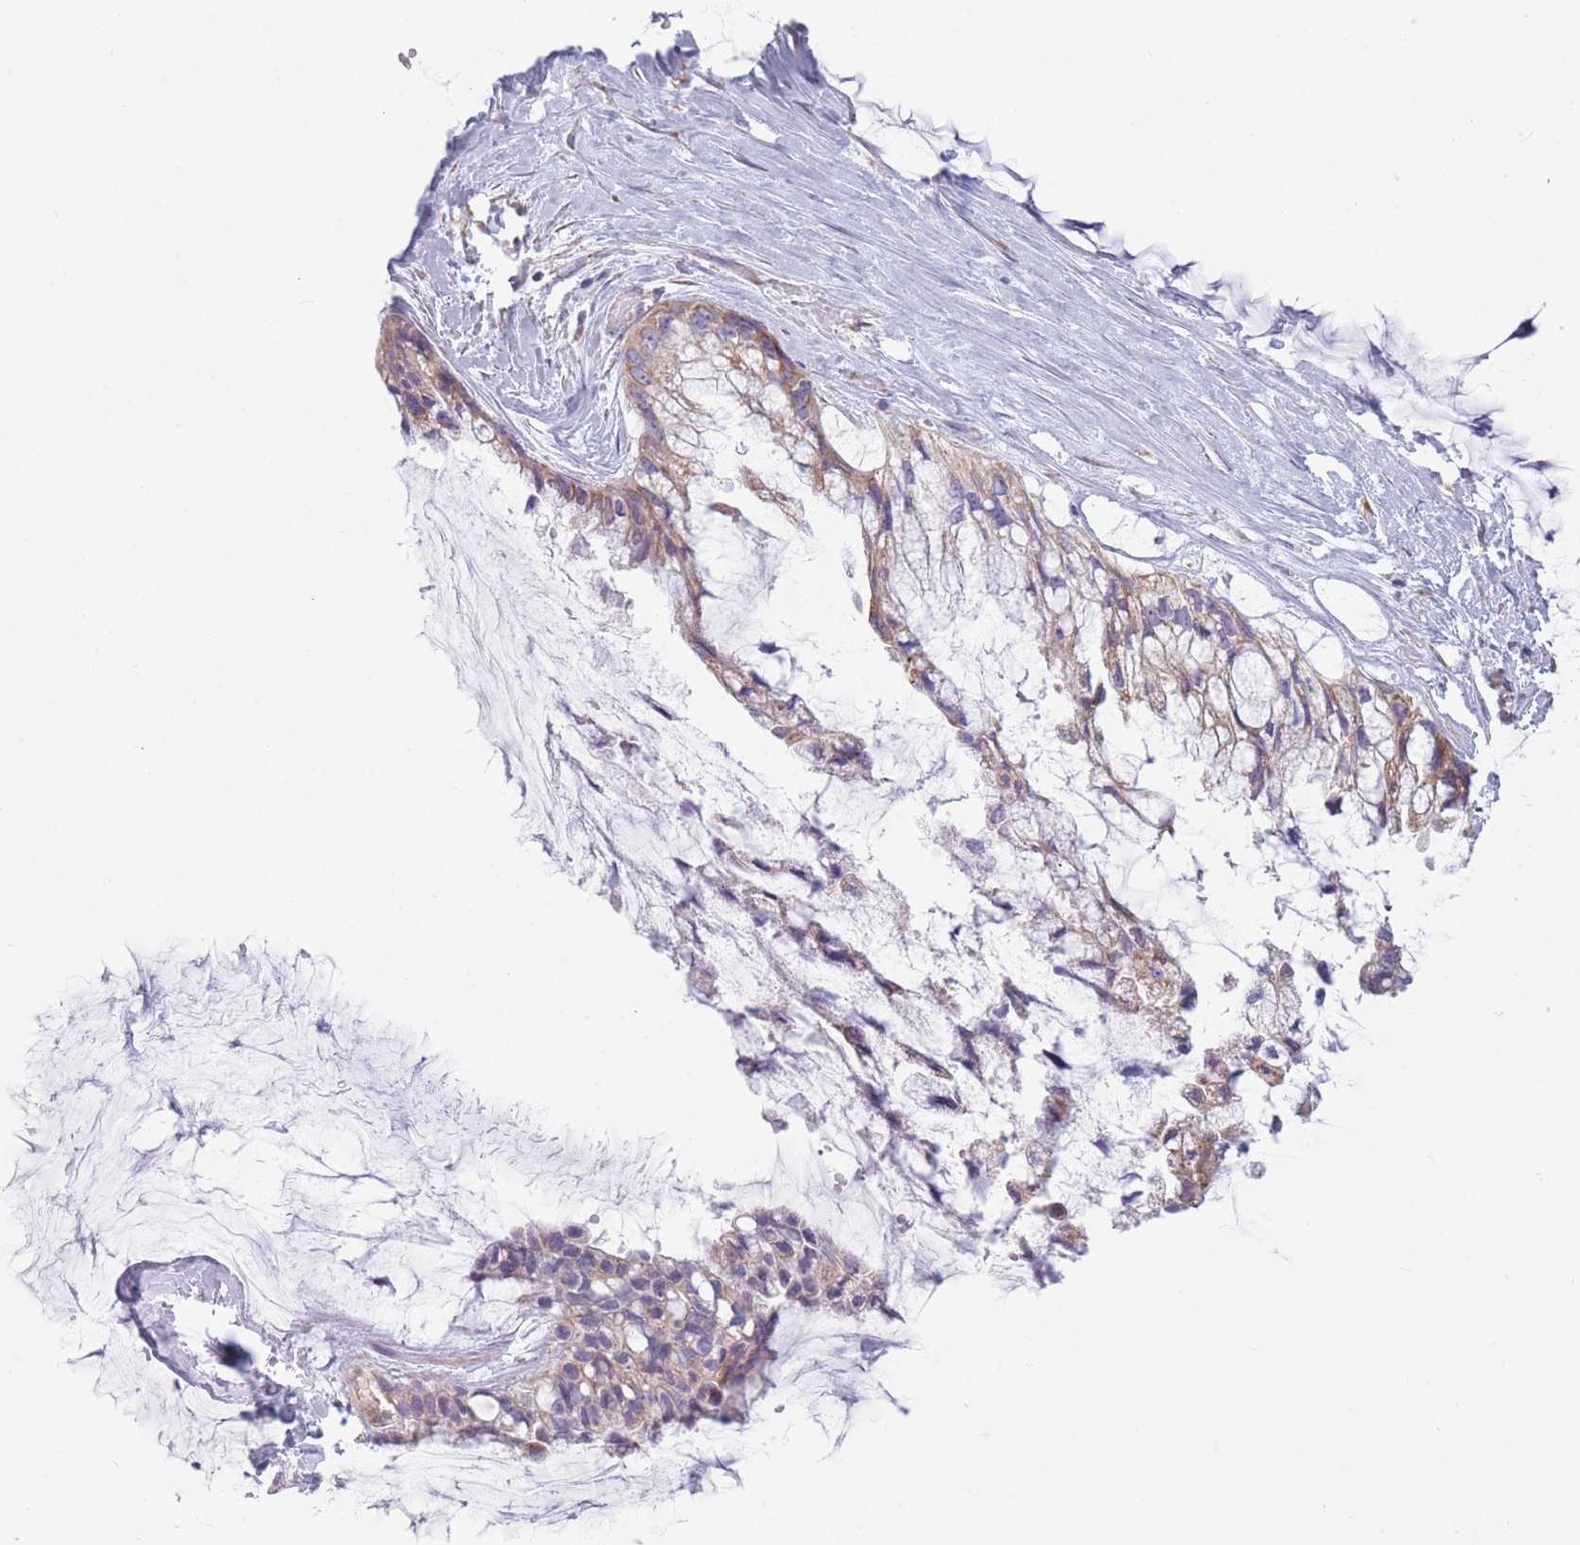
{"staining": {"intensity": "weak", "quantity": ">75%", "location": "cytoplasmic/membranous"}, "tissue": "ovarian cancer", "cell_type": "Tumor cells", "image_type": "cancer", "snomed": [{"axis": "morphology", "description": "Cystadenocarcinoma, mucinous, NOS"}, {"axis": "topography", "description": "Ovary"}], "caption": "Immunohistochemistry staining of ovarian mucinous cystadenocarcinoma, which shows low levels of weak cytoplasmic/membranous staining in approximately >75% of tumor cells indicating weak cytoplasmic/membranous protein expression. The staining was performed using DAB (3,3'-diaminobenzidine) (brown) for protein detection and nuclei were counterstained in hematoxylin (blue).", "gene": "PDHA1", "patient": {"sex": "female", "age": 39}}